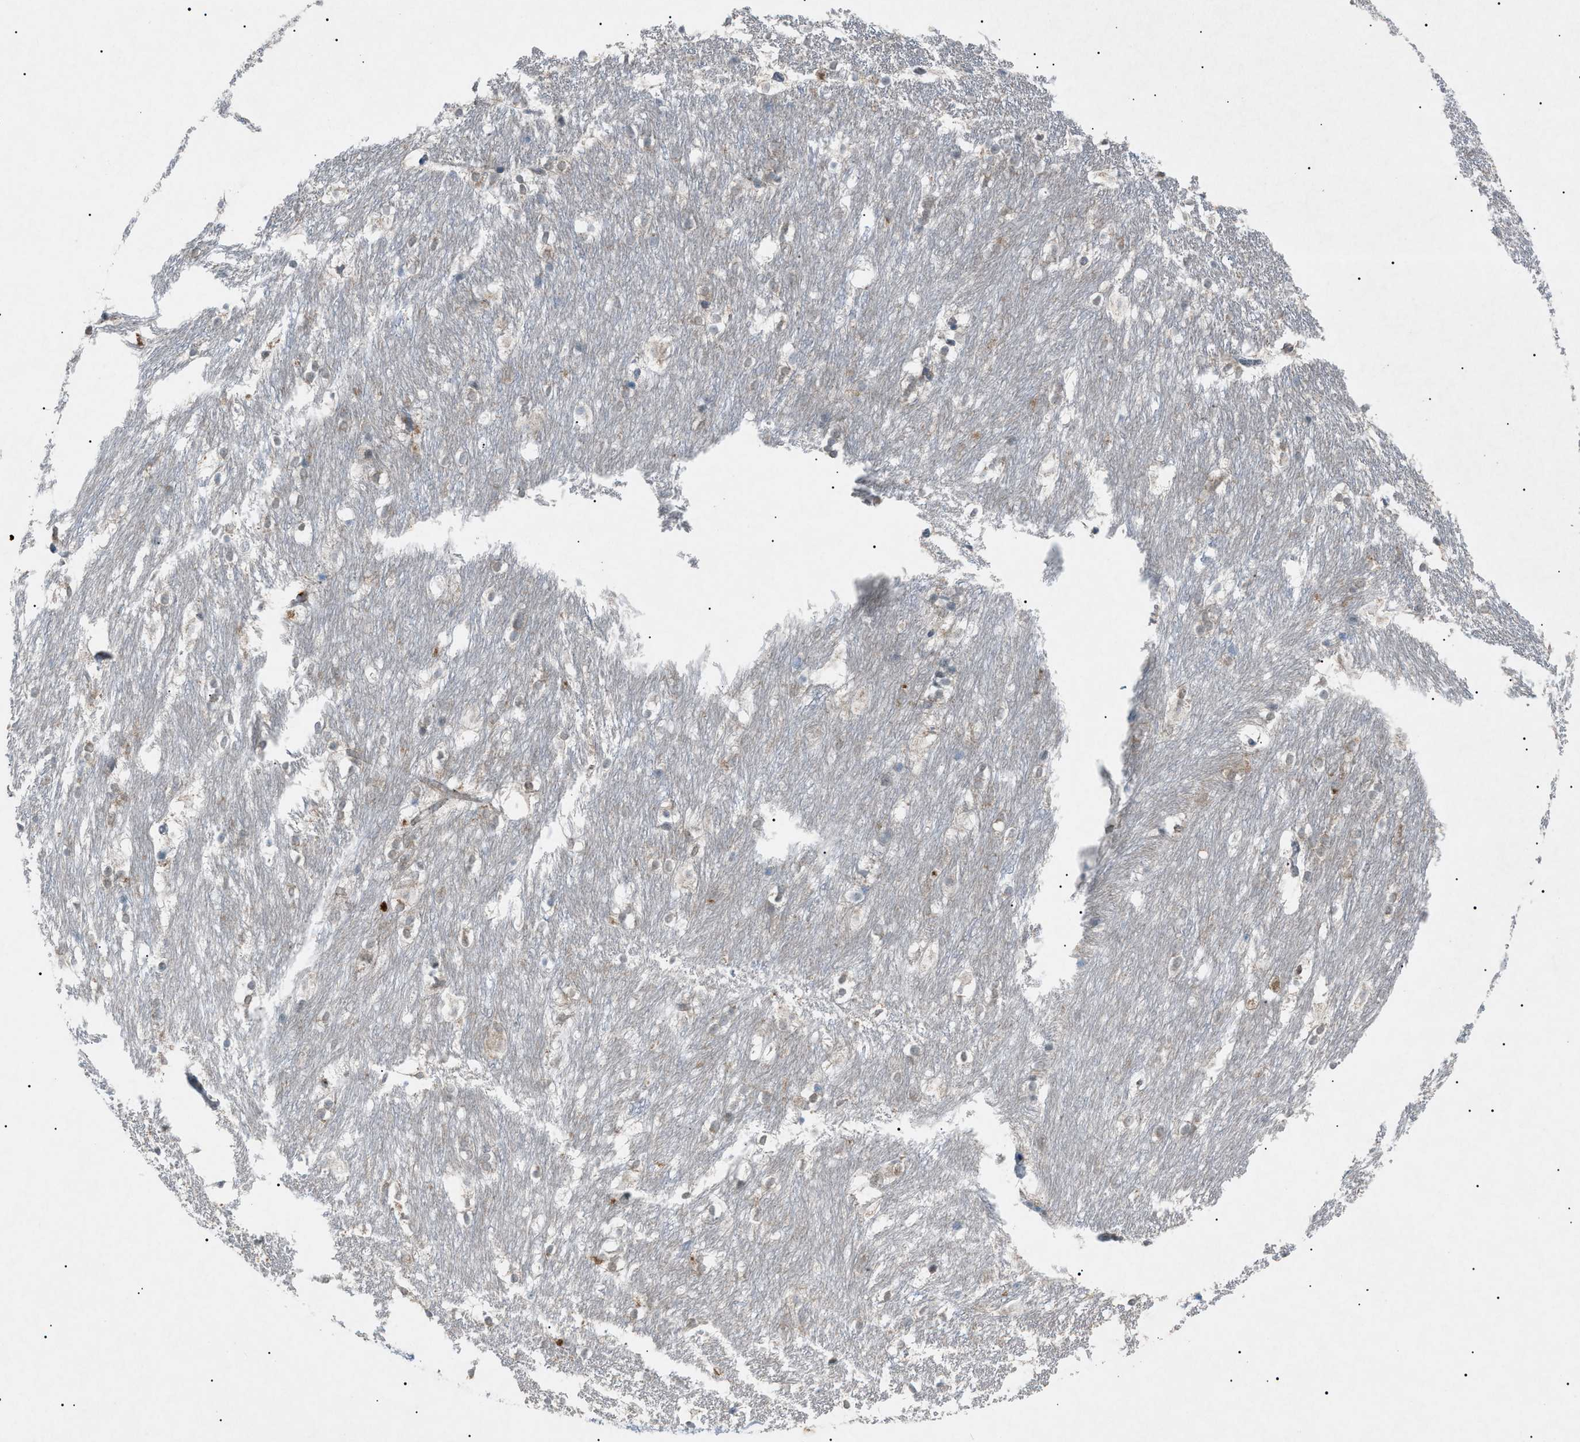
{"staining": {"intensity": "weak", "quantity": "25%-75%", "location": "cytoplasmic/membranous"}, "tissue": "caudate", "cell_type": "Glial cells", "image_type": "normal", "snomed": [{"axis": "morphology", "description": "Normal tissue, NOS"}, {"axis": "topography", "description": "Lateral ventricle wall"}], "caption": "Weak cytoplasmic/membranous staining for a protein is present in approximately 25%-75% of glial cells of benign caudate using IHC.", "gene": "BTK", "patient": {"sex": "female", "age": 19}}